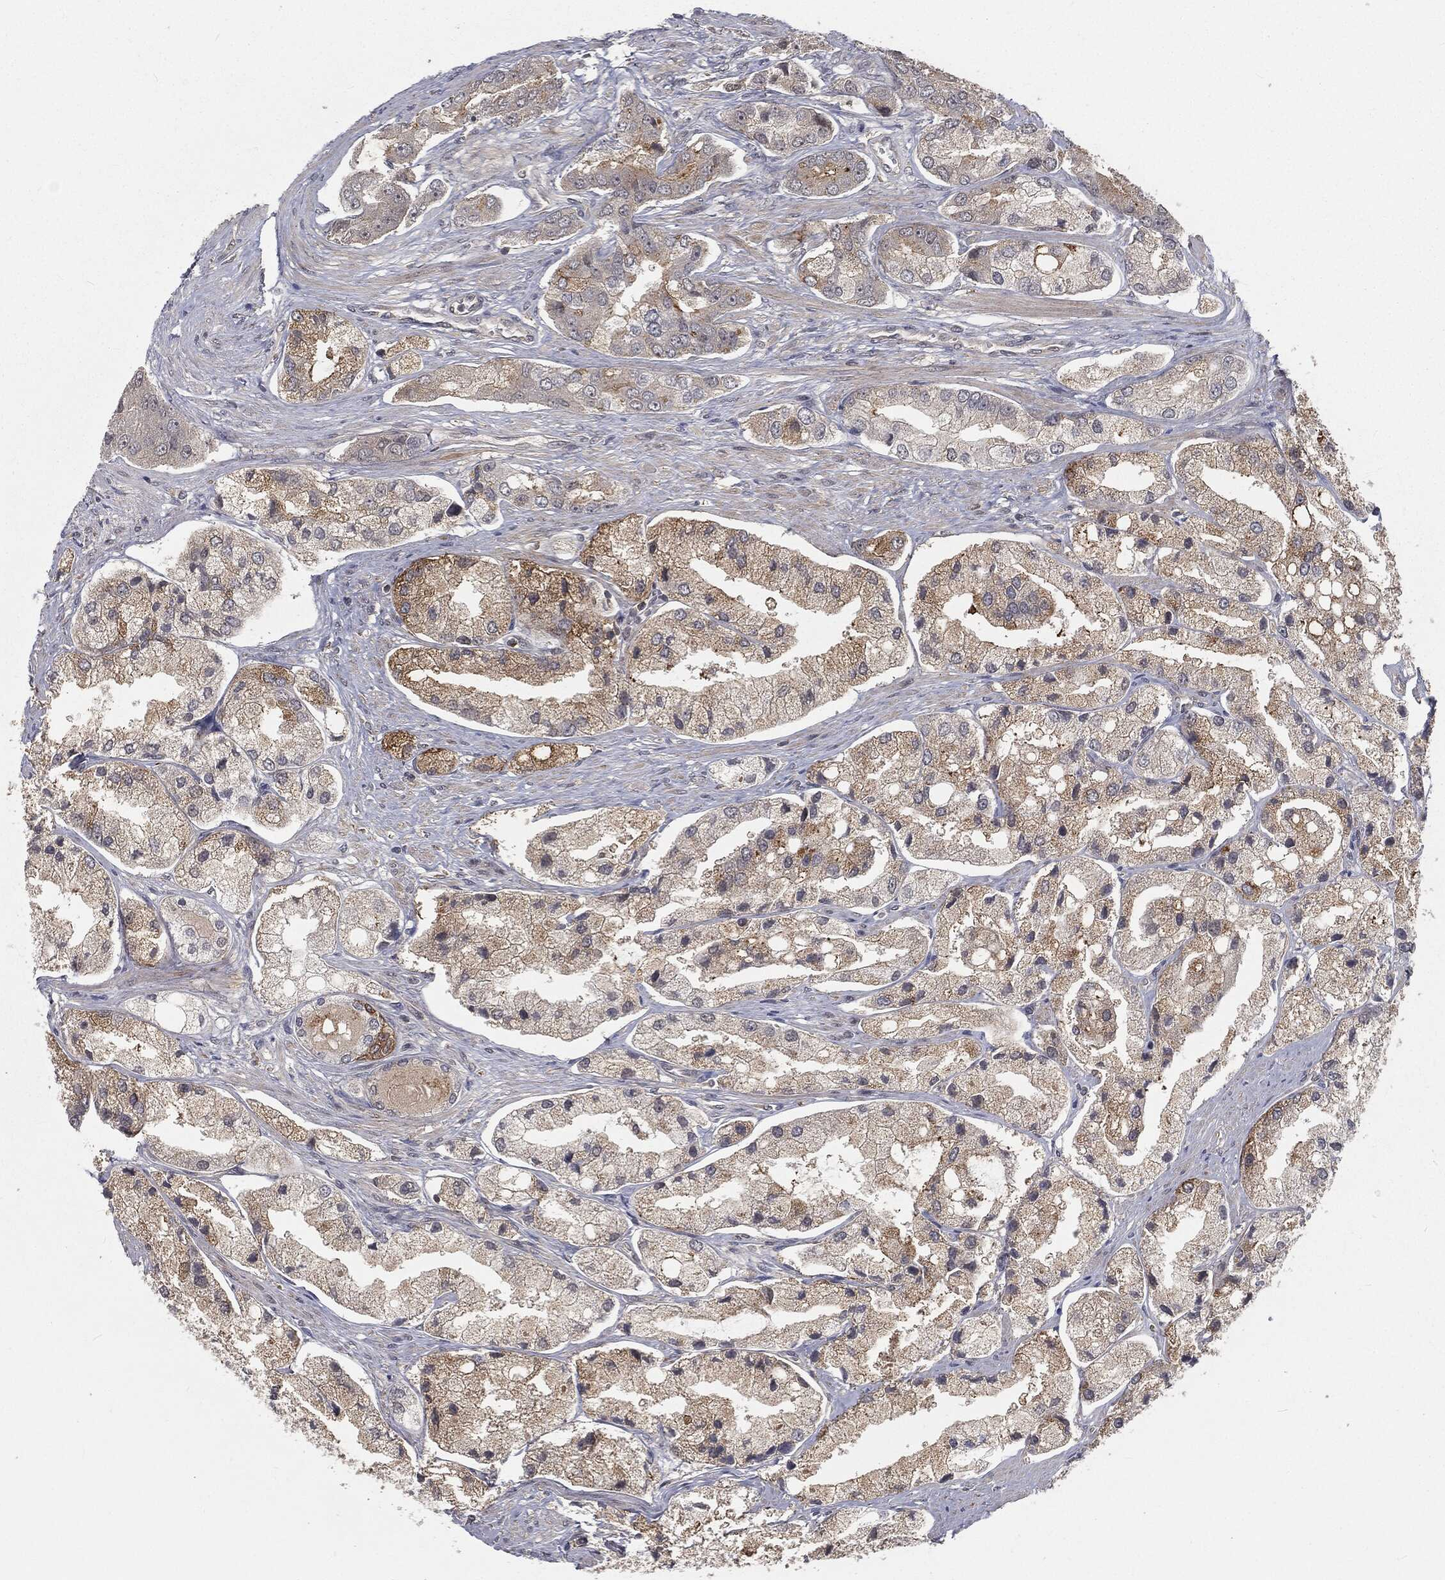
{"staining": {"intensity": "moderate", "quantity": "<25%", "location": "cytoplasmic/membranous"}, "tissue": "prostate cancer", "cell_type": "Tumor cells", "image_type": "cancer", "snomed": [{"axis": "morphology", "description": "Adenocarcinoma, Low grade"}, {"axis": "topography", "description": "Prostate"}], "caption": "Immunohistochemical staining of human prostate cancer displays low levels of moderate cytoplasmic/membranous staining in about <25% of tumor cells.", "gene": "FBXO7", "patient": {"sex": "male", "age": 69}}